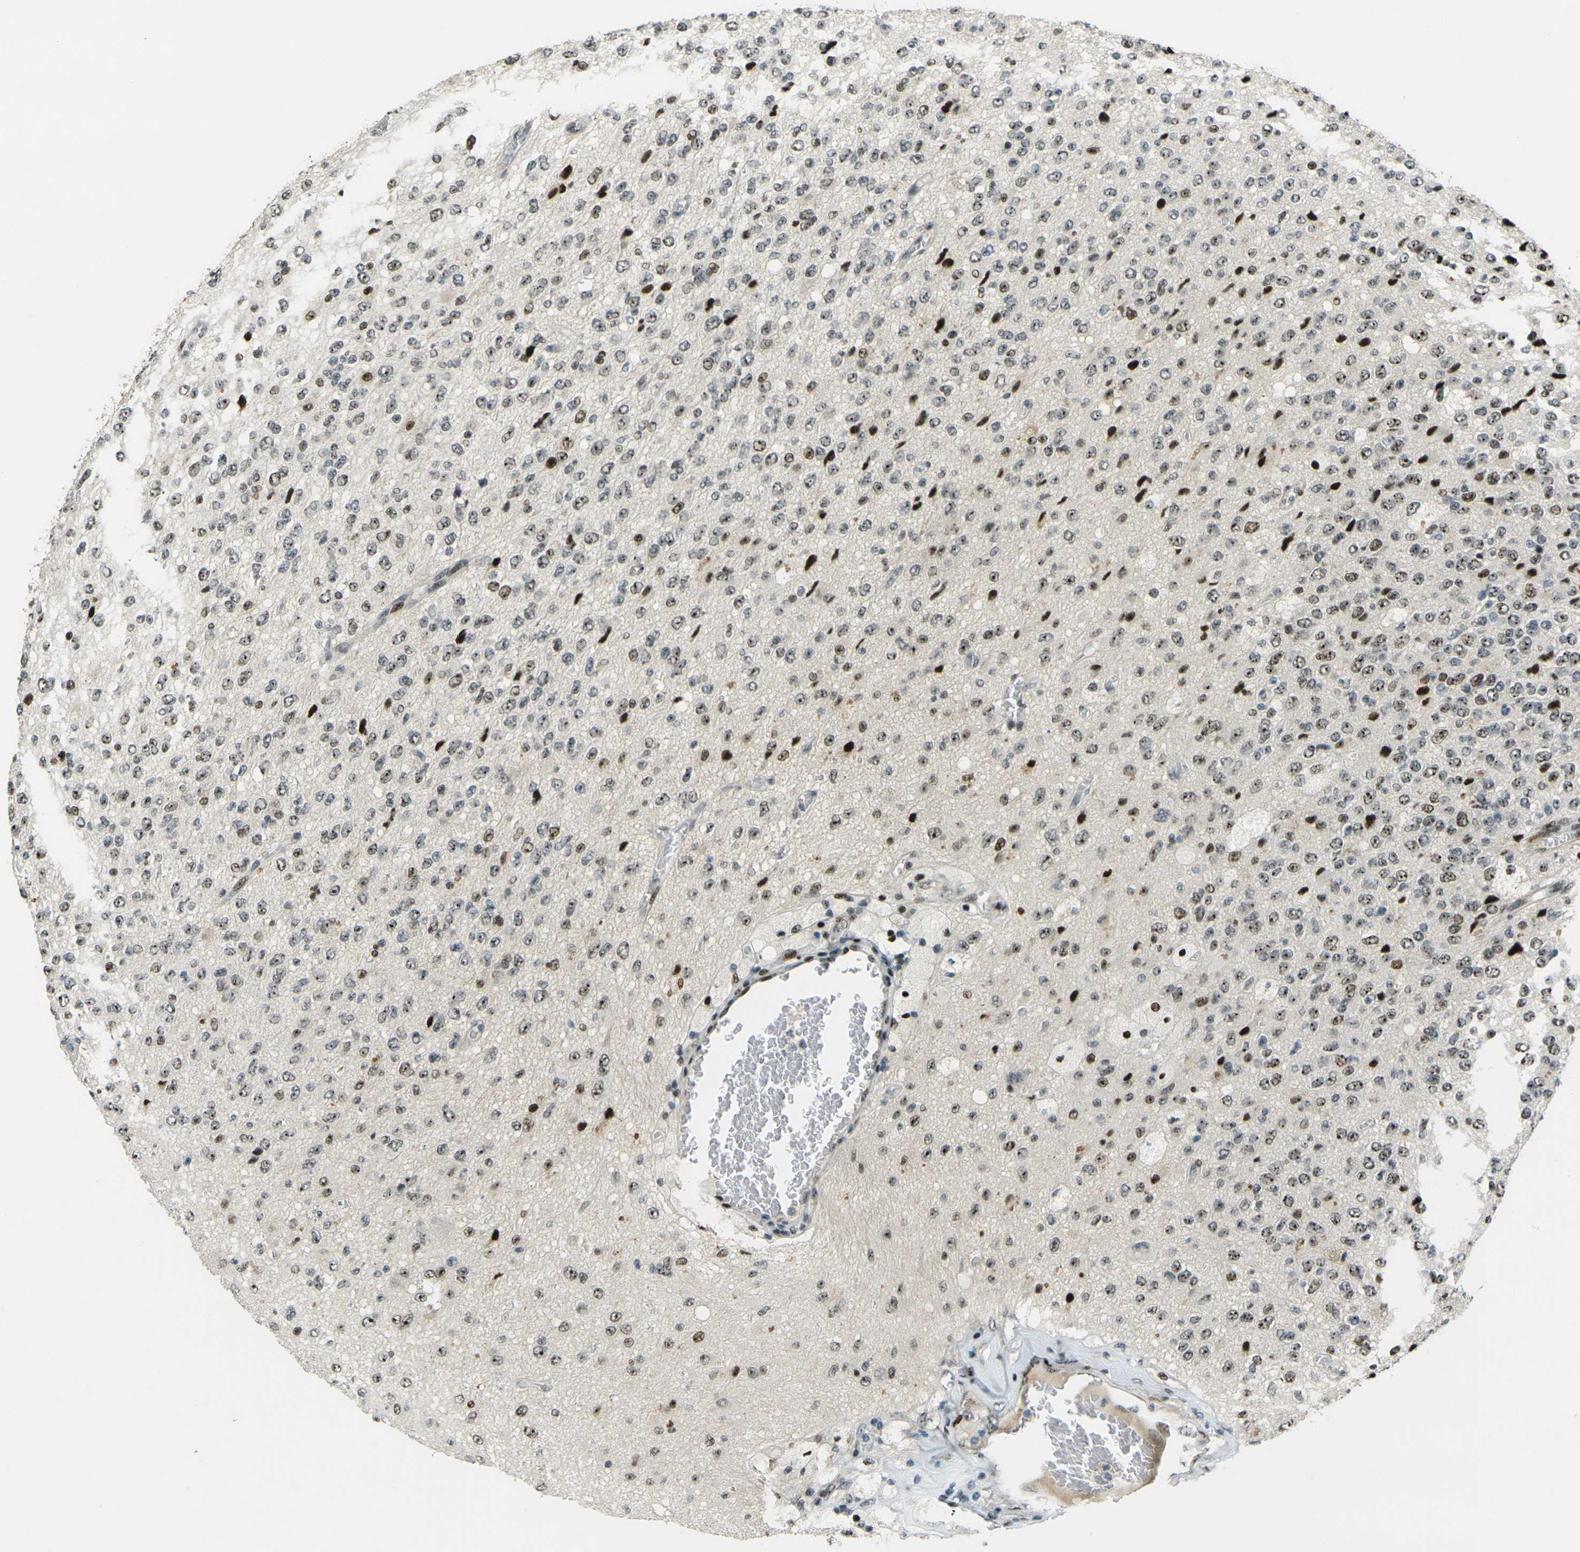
{"staining": {"intensity": "strong", "quantity": ">75%", "location": "nuclear"}, "tissue": "glioma", "cell_type": "Tumor cells", "image_type": "cancer", "snomed": [{"axis": "morphology", "description": "Glioma, malignant, High grade"}, {"axis": "topography", "description": "pancreas cauda"}], "caption": "An image showing strong nuclear staining in approximately >75% of tumor cells in high-grade glioma (malignant), as visualized by brown immunohistochemical staining.", "gene": "UBE2C", "patient": {"sex": "male", "age": 60}}